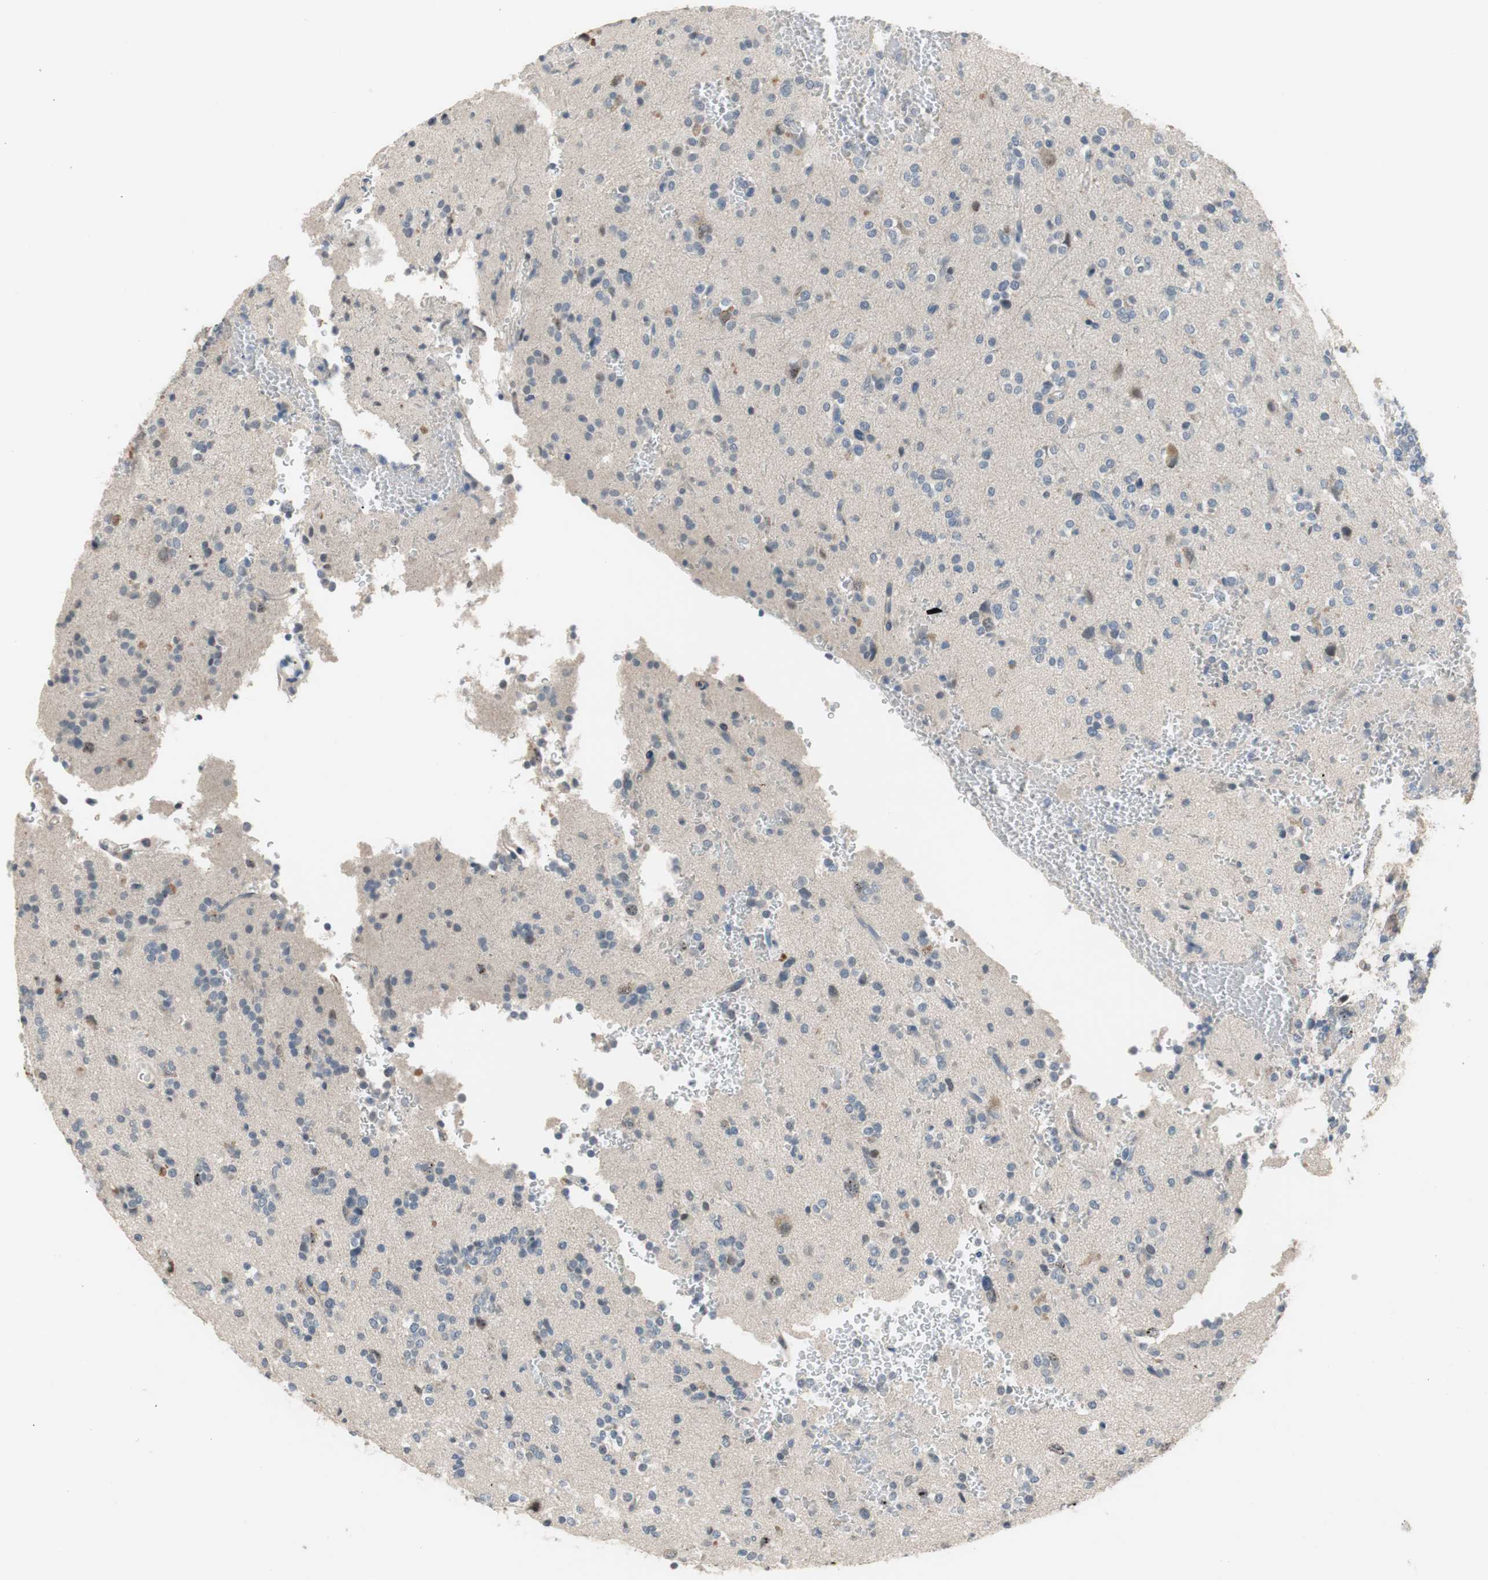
{"staining": {"intensity": "negative", "quantity": "none", "location": "none"}, "tissue": "glioma", "cell_type": "Tumor cells", "image_type": "cancer", "snomed": [{"axis": "morphology", "description": "Glioma, malignant, High grade"}, {"axis": "topography", "description": "Brain"}], "caption": "Glioma was stained to show a protein in brown. There is no significant staining in tumor cells. (DAB immunohistochemistry with hematoxylin counter stain).", "gene": "COL12A1", "patient": {"sex": "male", "age": 47}}